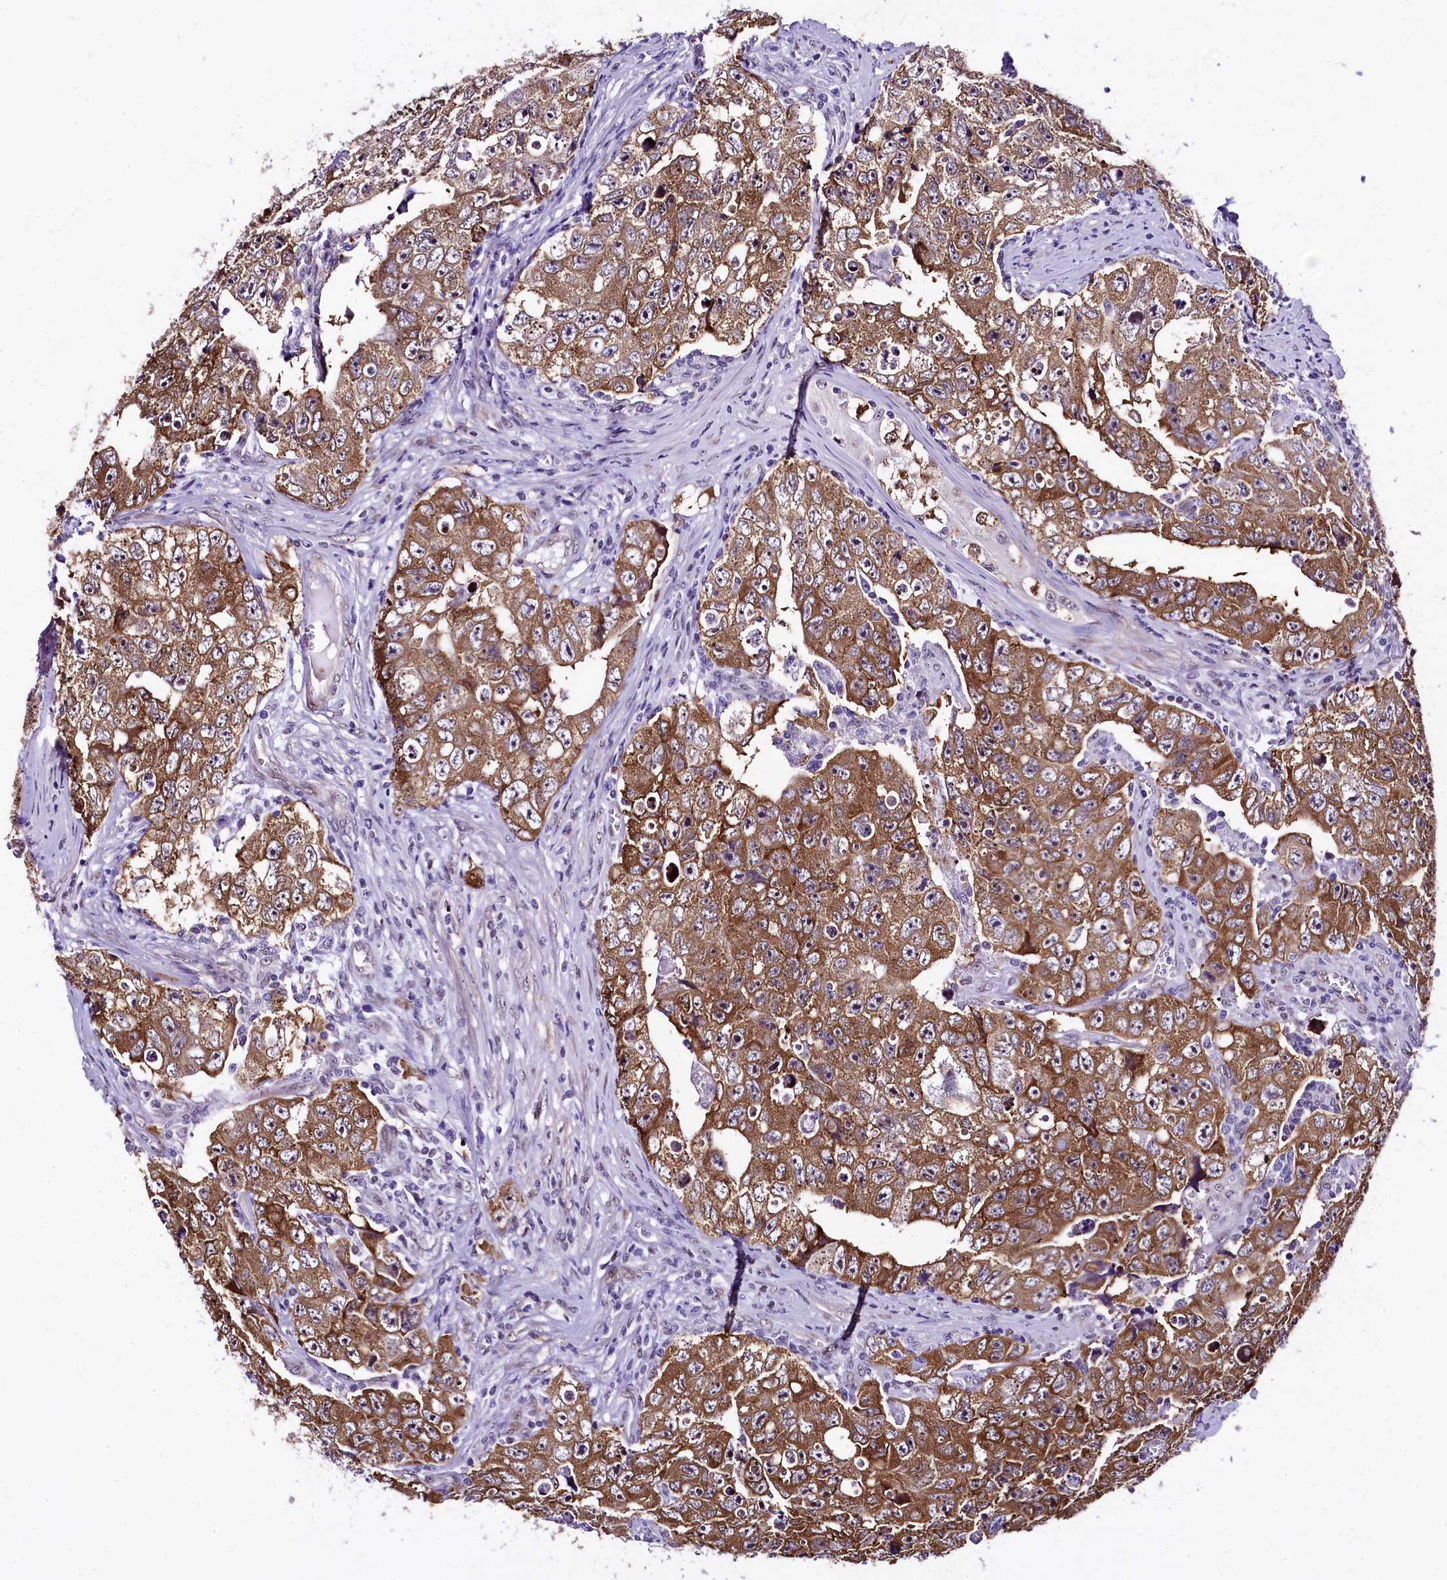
{"staining": {"intensity": "moderate", "quantity": ">75%", "location": "cytoplasmic/membranous"}, "tissue": "testis cancer", "cell_type": "Tumor cells", "image_type": "cancer", "snomed": [{"axis": "morphology", "description": "Carcinoma, Embryonal, NOS"}, {"axis": "topography", "description": "Testis"}], "caption": "Approximately >75% of tumor cells in embryonal carcinoma (testis) demonstrate moderate cytoplasmic/membranous protein positivity as visualized by brown immunohistochemical staining.", "gene": "SAMD10", "patient": {"sex": "male", "age": 17}}